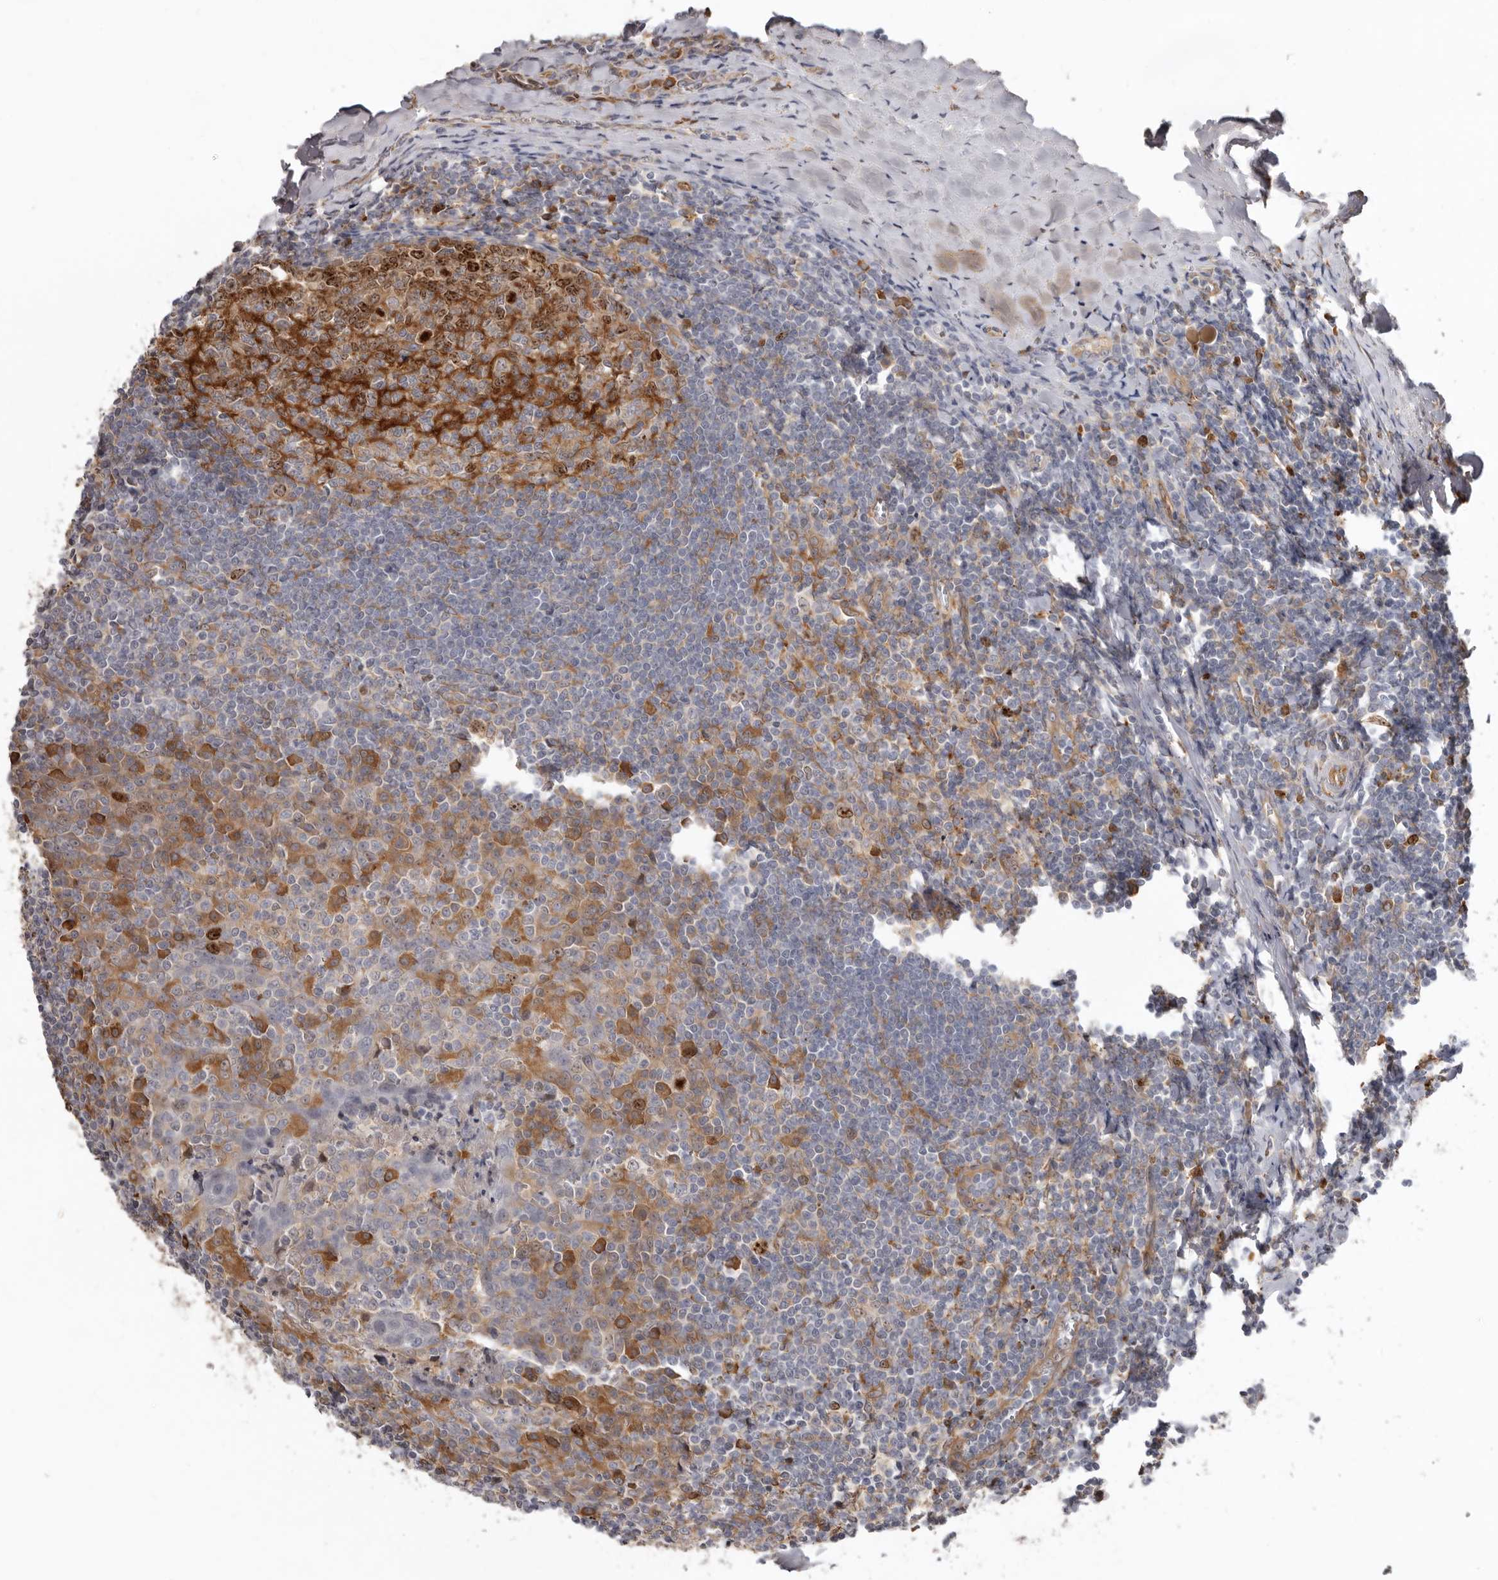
{"staining": {"intensity": "moderate", "quantity": ">75%", "location": "cytoplasmic/membranous,nuclear"}, "tissue": "tonsil", "cell_type": "Germinal center cells", "image_type": "normal", "snomed": [{"axis": "morphology", "description": "Normal tissue, NOS"}, {"axis": "topography", "description": "Tonsil"}], "caption": "Immunohistochemistry (DAB) staining of benign tonsil demonstrates moderate cytoplasmic/membranous,nuclear protein positivity in about >75% of germinal center cells. (brown staining indicates protein expression, while blue staining denotes nuclei).", "gene": "CDCA8", "patient": {"sex": "male", "age": 27}}